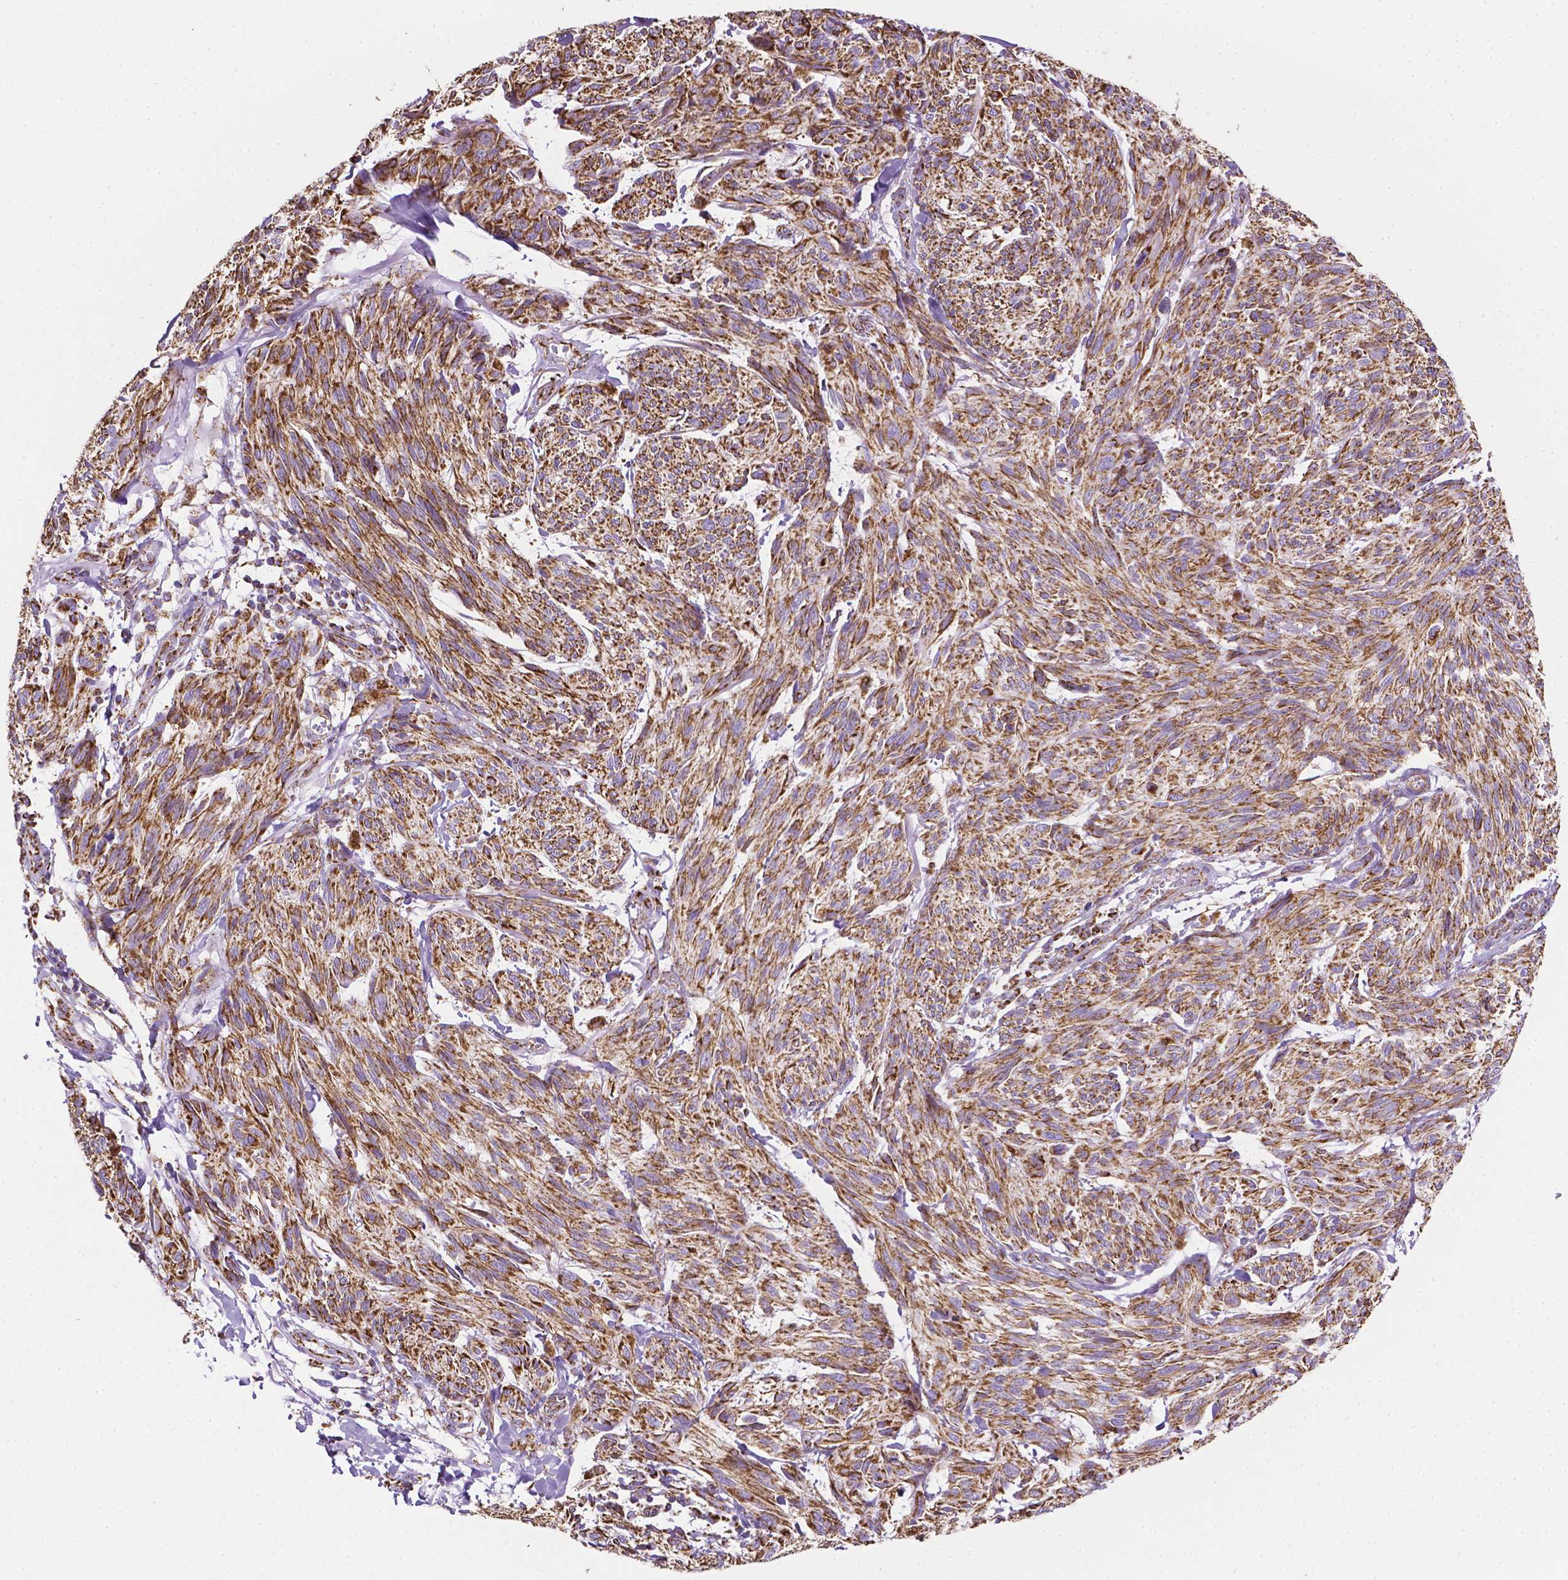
{"staining": {"intensity": "strong", "quantity": ">75%", "location": "cytoplasmic/membranous"}, "tissue": "melanoma", "cell_type": "Tumor cells", "image_type": "cancer", "snomed": [{"axis": "morphology", "description": "Malignant melanoma, NOS"}, {"axis": "topography", "description": "Skin"}], "caption": "DAB (3,3'-diaminobenzidine) immunohistochemical staining of human melanoma reveals strong cytoplasmic/membranous protein positivity in approximately >75% of tumor cells.", "gene": "RMDN3", "patient": {"sex": "male", "age": 79}}